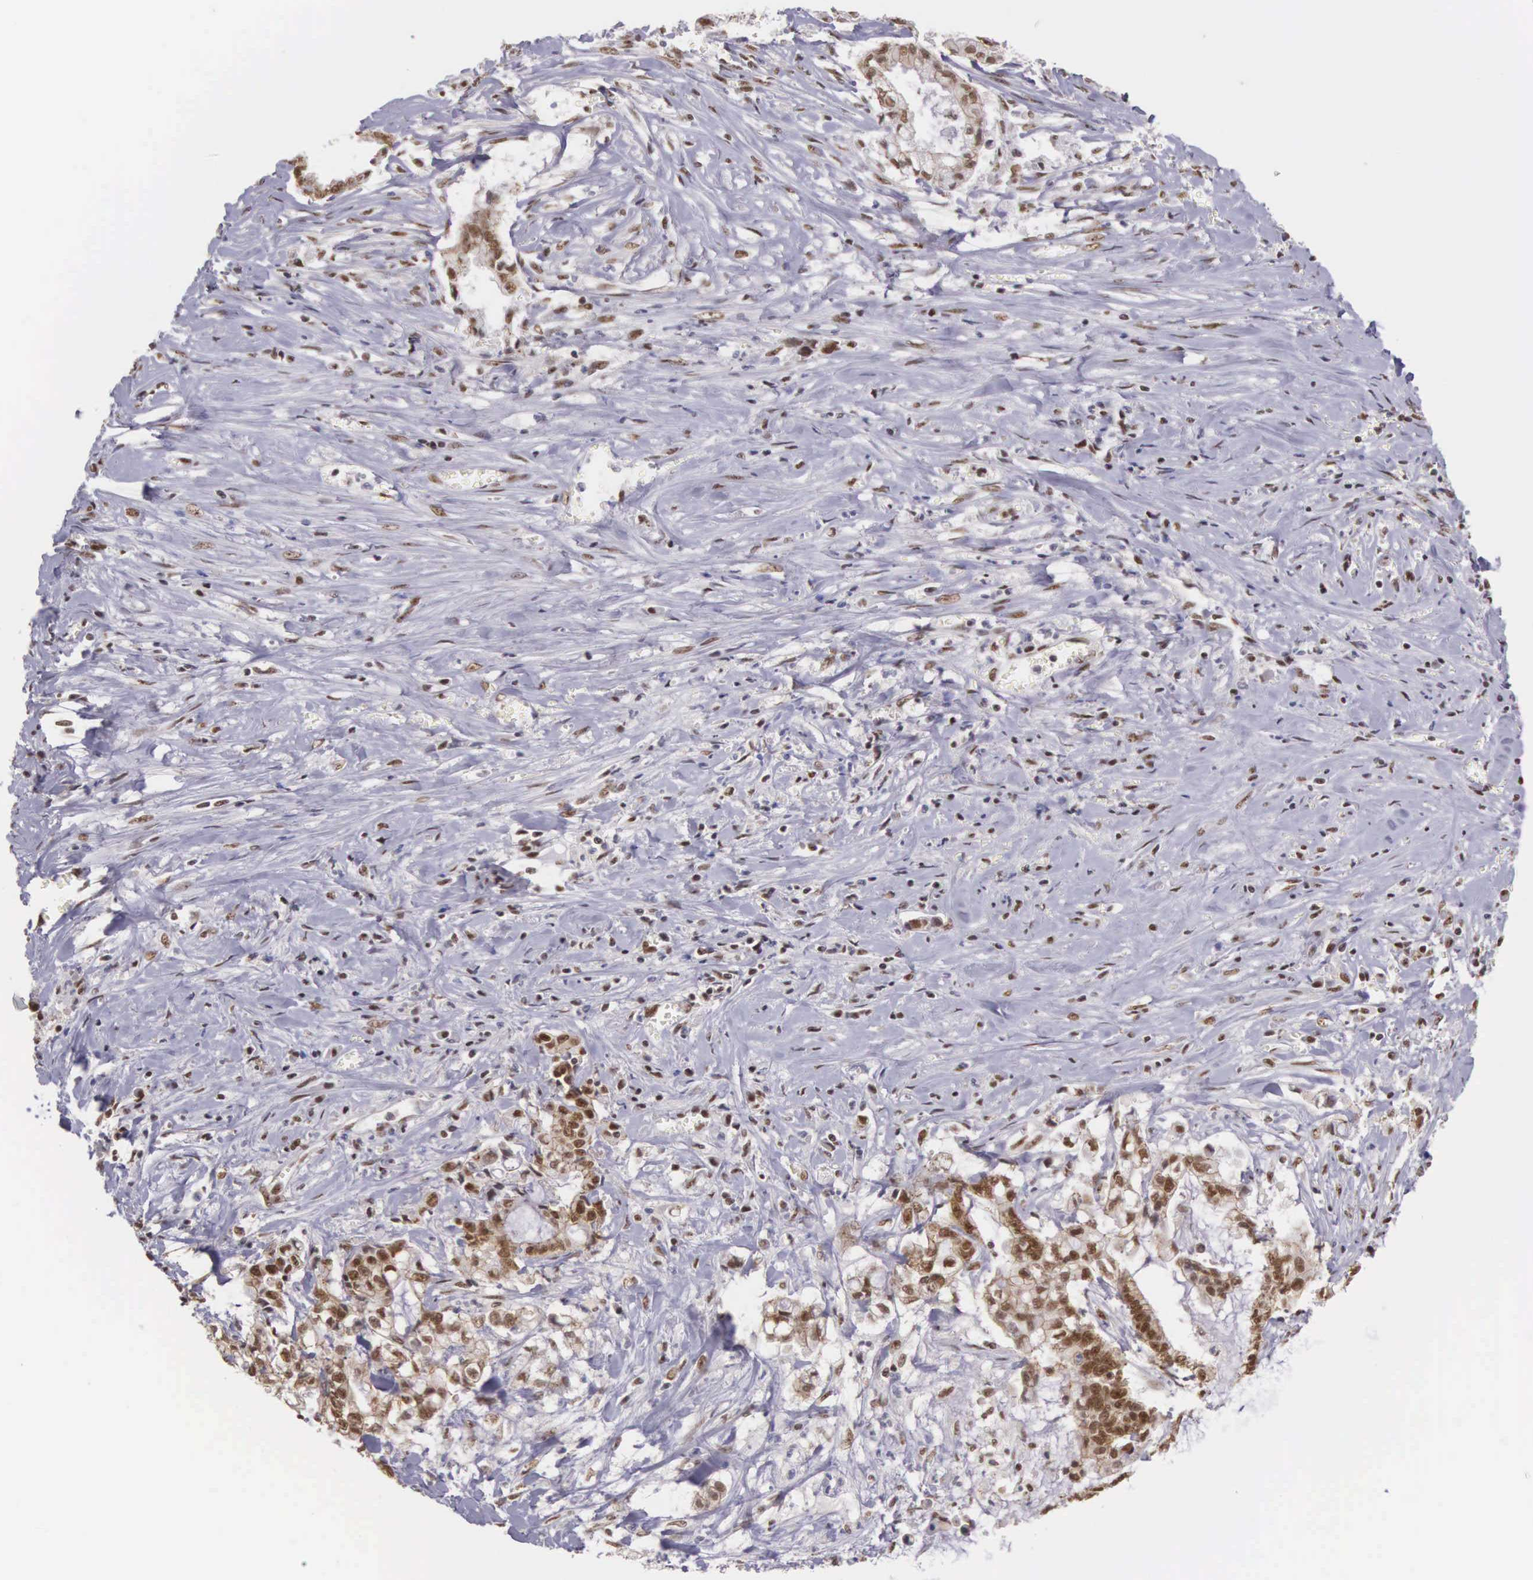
{"staining": {"intensity": "moderate", "quantity": ">75%", "location": "cytoplasmic/membranous,nuclear"}, "tissue": "liver cancer", "cell_type": "Tumor cells", "image_type": "cancer", "snomed": [{"axis": "morphology", "description": "Cholangiocarcinoma"}, {"axis": "topography", "description": "Liver"}], "caption": "Immunohistochemical staining of human liver cancer reveals medium levels of moderate cytoplasmic/membranous and nuclear expression in approximately >75% of tumor cells.", "gene": "POLR2F", "patient": {"sex": "male", "age": 57}}